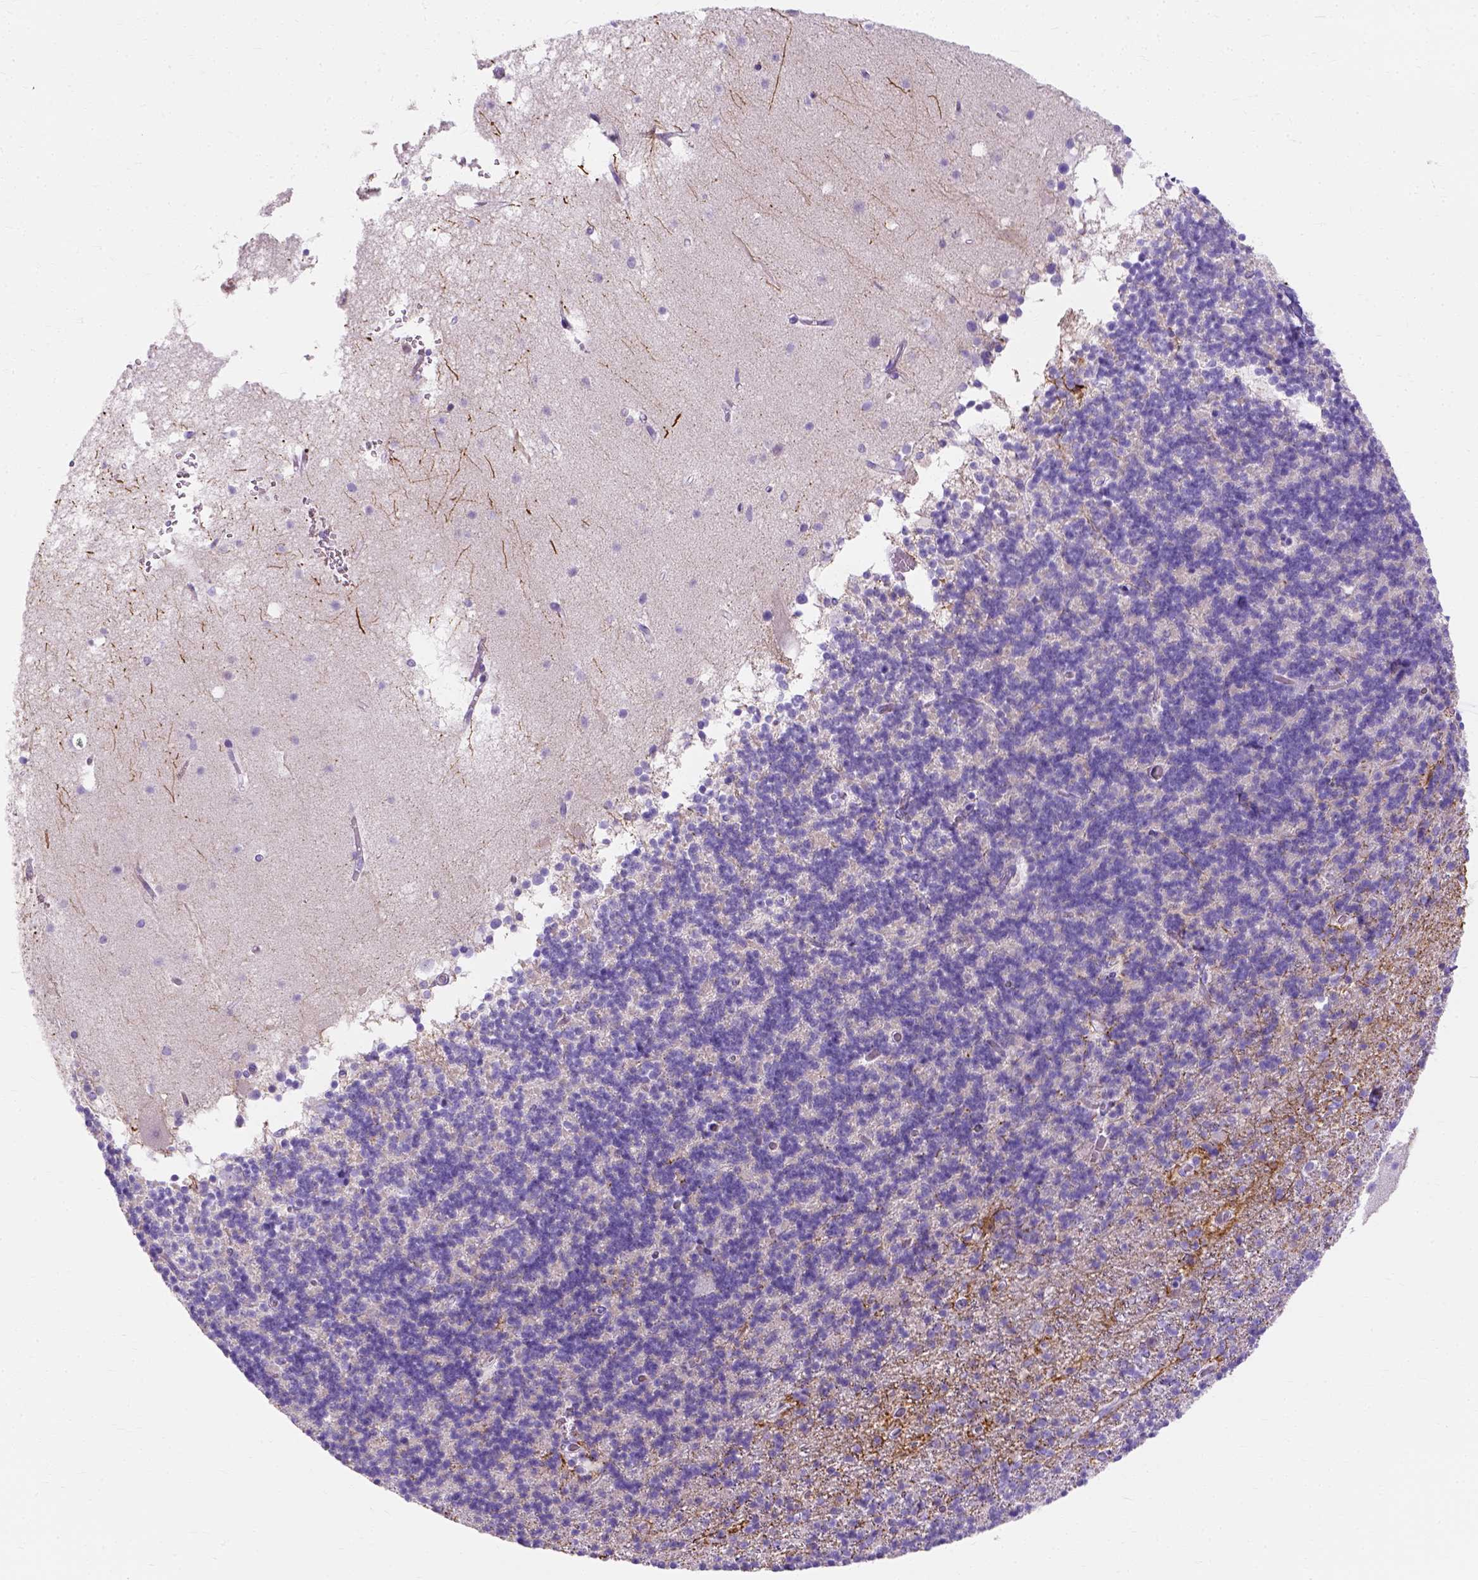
{"staining": {"intensity": "moderate", "quantity": "<25%", "location": "cytoplasmic/membranous"}, "tissue": "cerebellum", "cell_type": "Cells in granular layer", "image_type": "normal", "snomed": [{"axis": "morphology", "description": "Normal tissue, NOS"}, {"axis": "topography", "description": "Cerebellum"}], "caption": "This is a photomicrograph of IHC staining of unremarkable cerebellum, which shows moderate expression in the cytoplasmic/membranous of cells in granular layer.", "gene": "MYH15", "patient": {"sex": "male", "age": 70}}